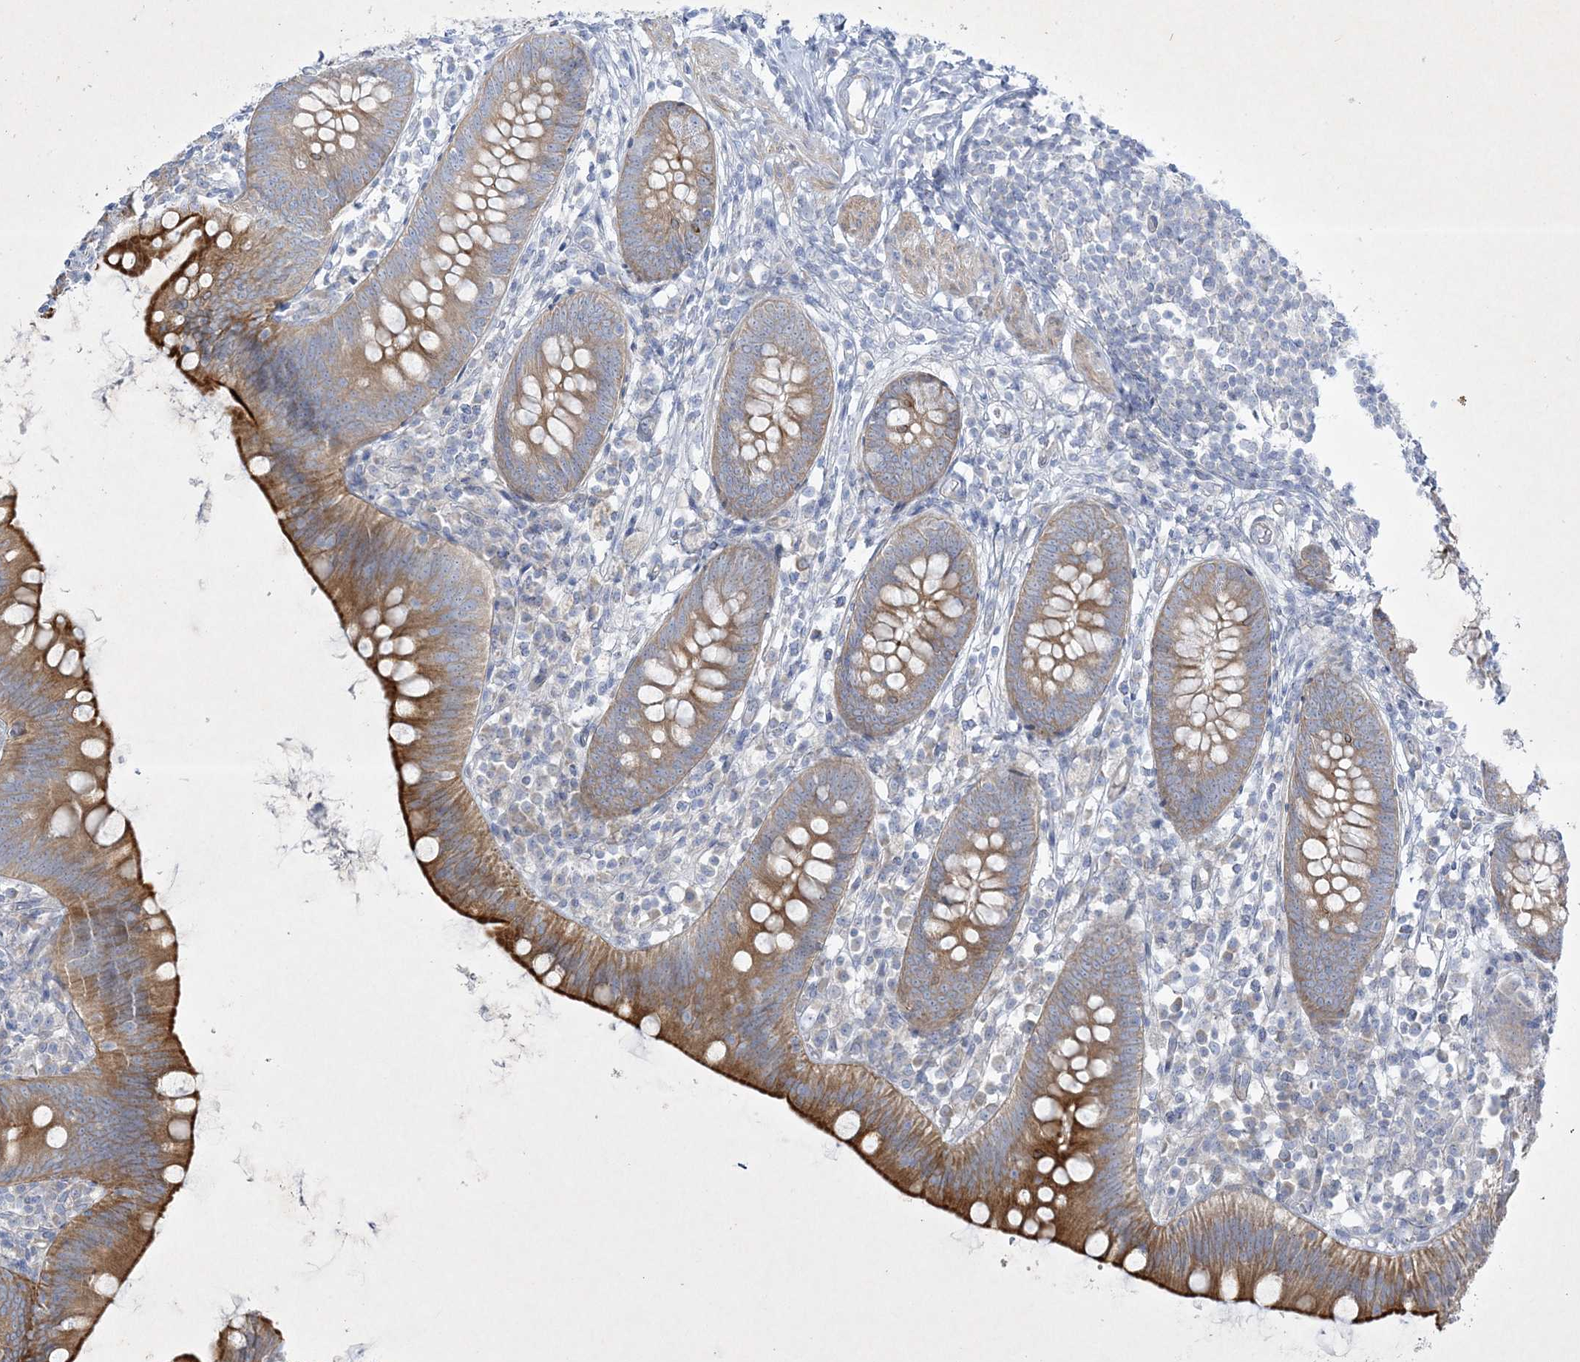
{"staining": {"intensity": "strong", "quantity": "25%-75%", "location": "cytoplasmic/membranous"}, "tissue": "appendix", "cell_type": "Glandular cells", "image_type": "normal", "snomed": [{"axis": "morphology", "description": "Normal tissue, NOS"}, {"axis": "topography", "description": "Appendix"}], "caption": "Protein staining of normal appendix displays strong cytoplasmic/membranous staining in approximately 25%-75% of glandular cells. (Brightfield microscopy of DAB IHC at high magnification).", "gene": "FARSB", "patient": {"sex": "female", "age": 62}}